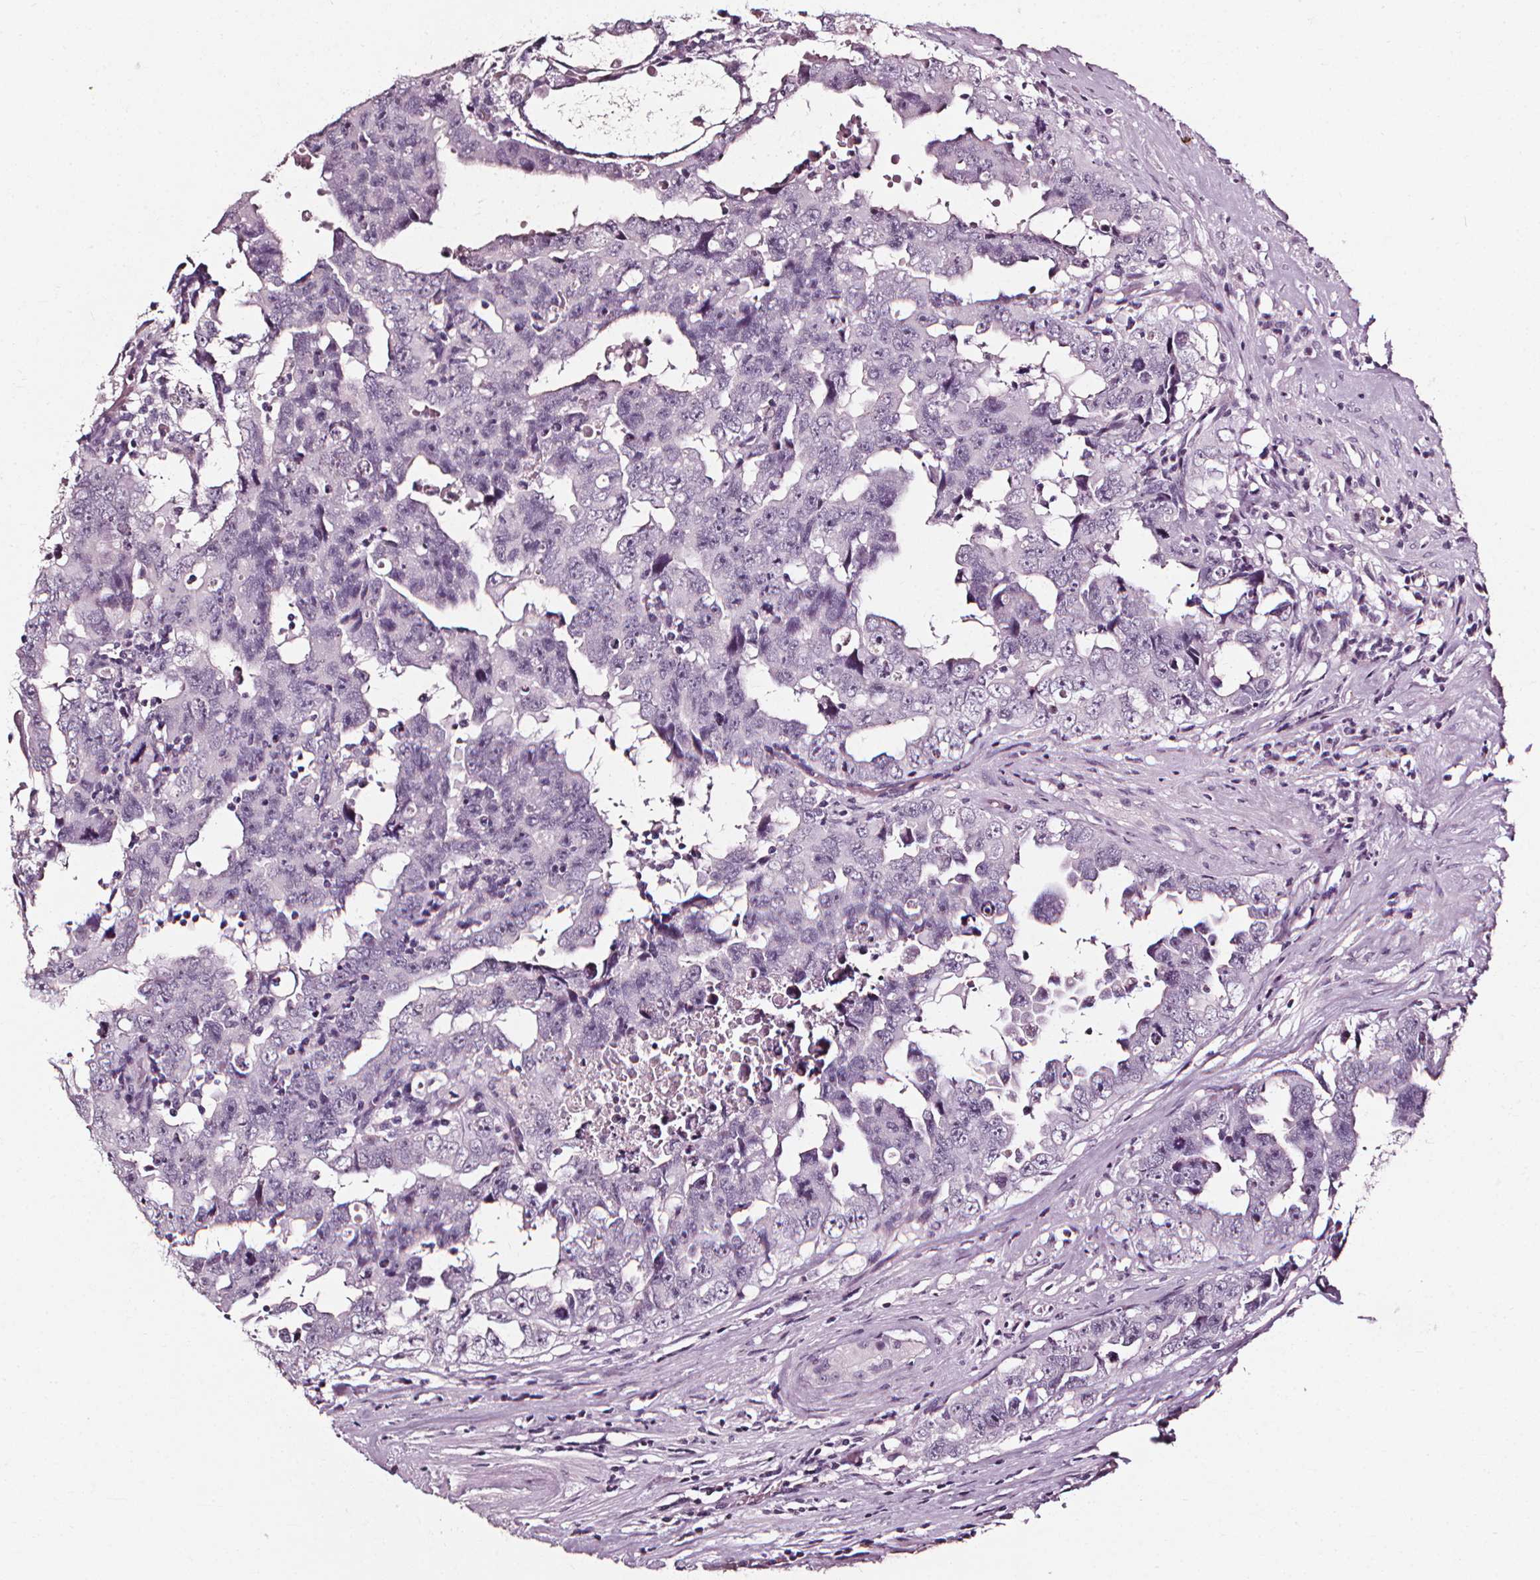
{"staining": {"intensity": "negative", "quantity": "none", "location": "none"}, "tissue": "testis cancer", "cell_type": "Tumor cells", "image_type": "cancer", "snomed": [{"axis": "morphology", "description": "Carcinoma, Embryonal, NOS"}, {"axis": "topography", "description": "Testis"}], "caption": "A high-resolution image shows immunohistochemistry (IHC) staining of testis cancer, which shows no significant staining in tumor cells. (Immunohistochemistry (ihc), brightfield microscopy, high magnification).", "gene": "DEFA5", "patient": {"sex": "male", "age": 24}}